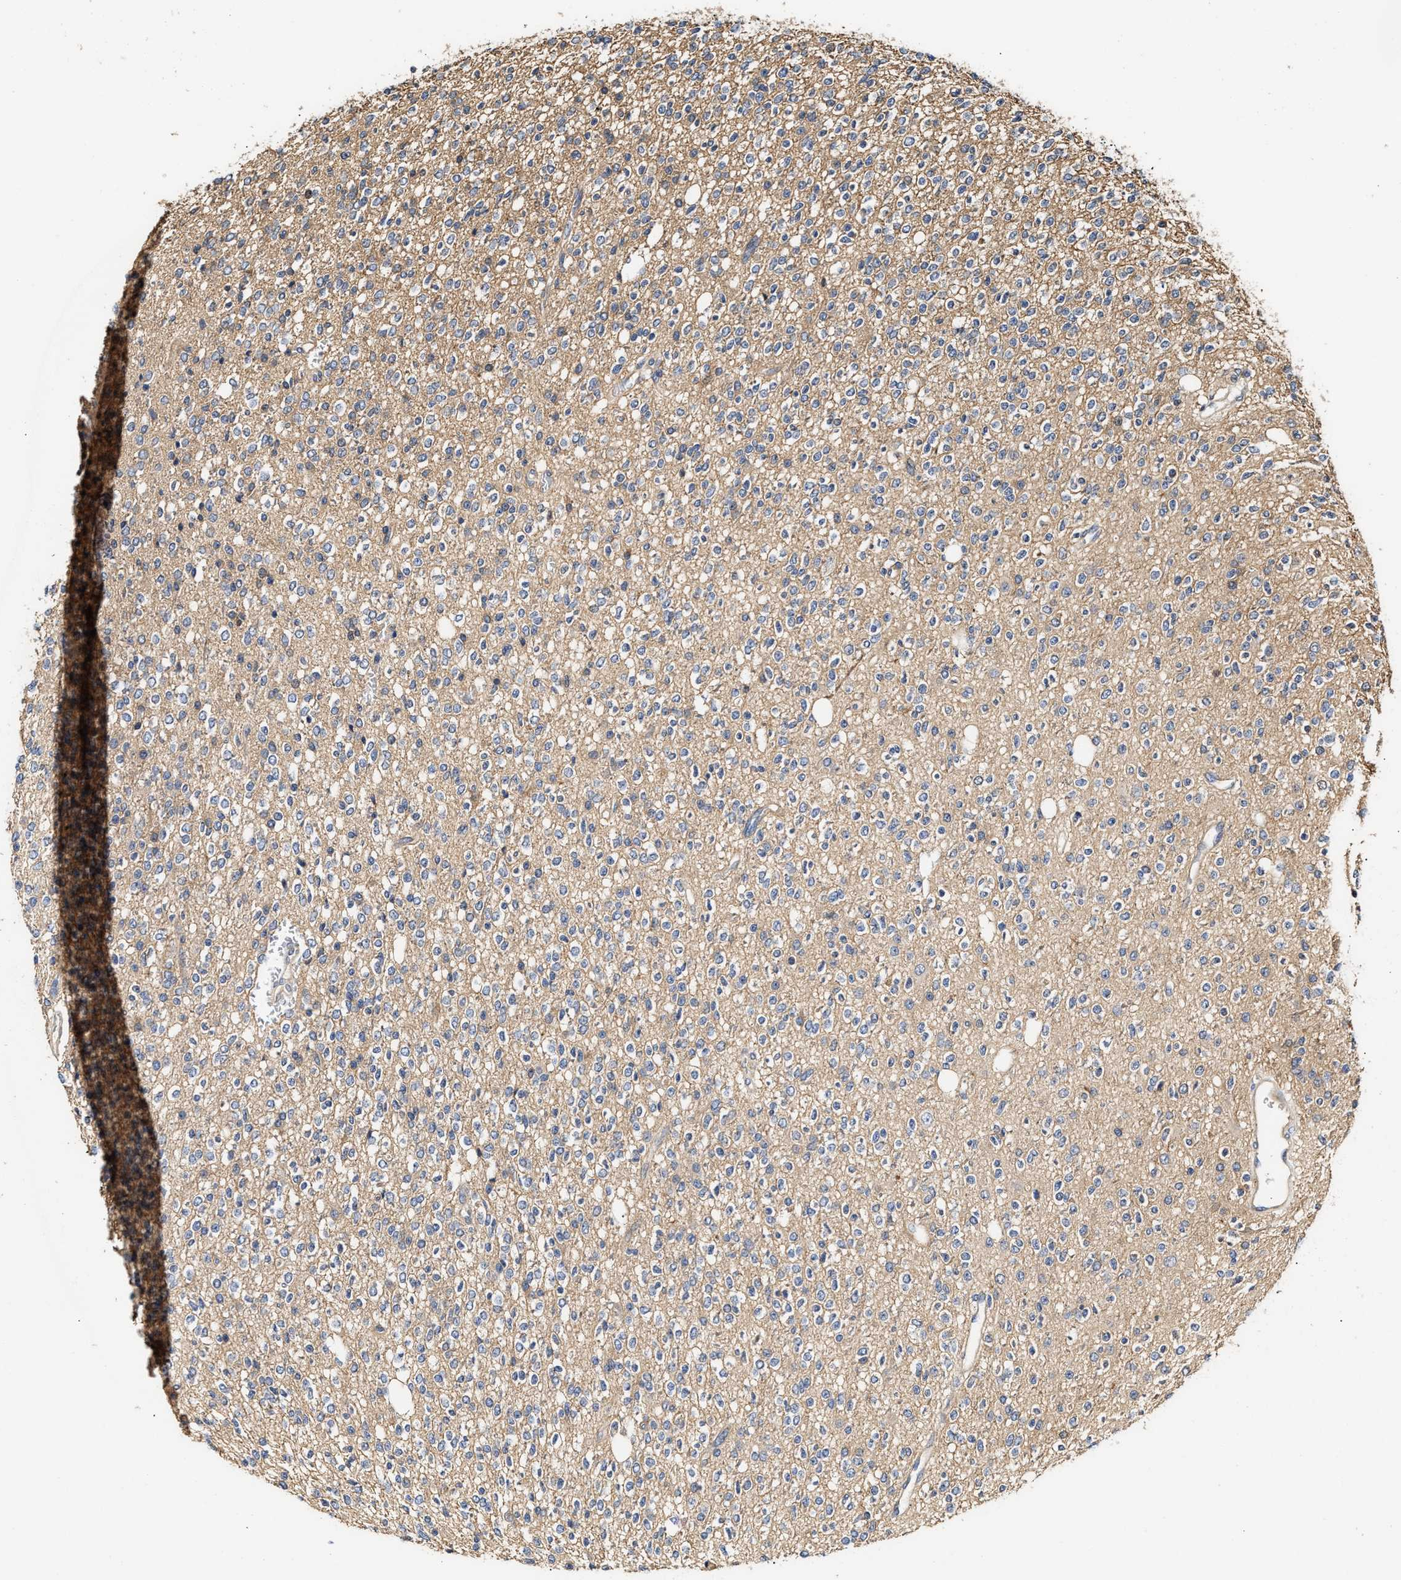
{"staining": {"intensity": "weak", "quantity": "<25%", "location": "cytoplasmic/membranous"}, "tissue": "glioma", "cell_type": "Tumor cells", "image_type": "cancer", "snomed": [{"axis": "morphology", "description": "Glioma, malignant, High grade"}, {"axis": "topography", "description": "Brain"}], "caption": "IHC micrograph of neoplastic tissue: malignant high-grade glioma stained with DAB (3,3'-diaminobenzidine) shows no significant protein staining in tumor cells.", "gene": "CLIP2", "patient": {"sex": "male", "age": 34}}